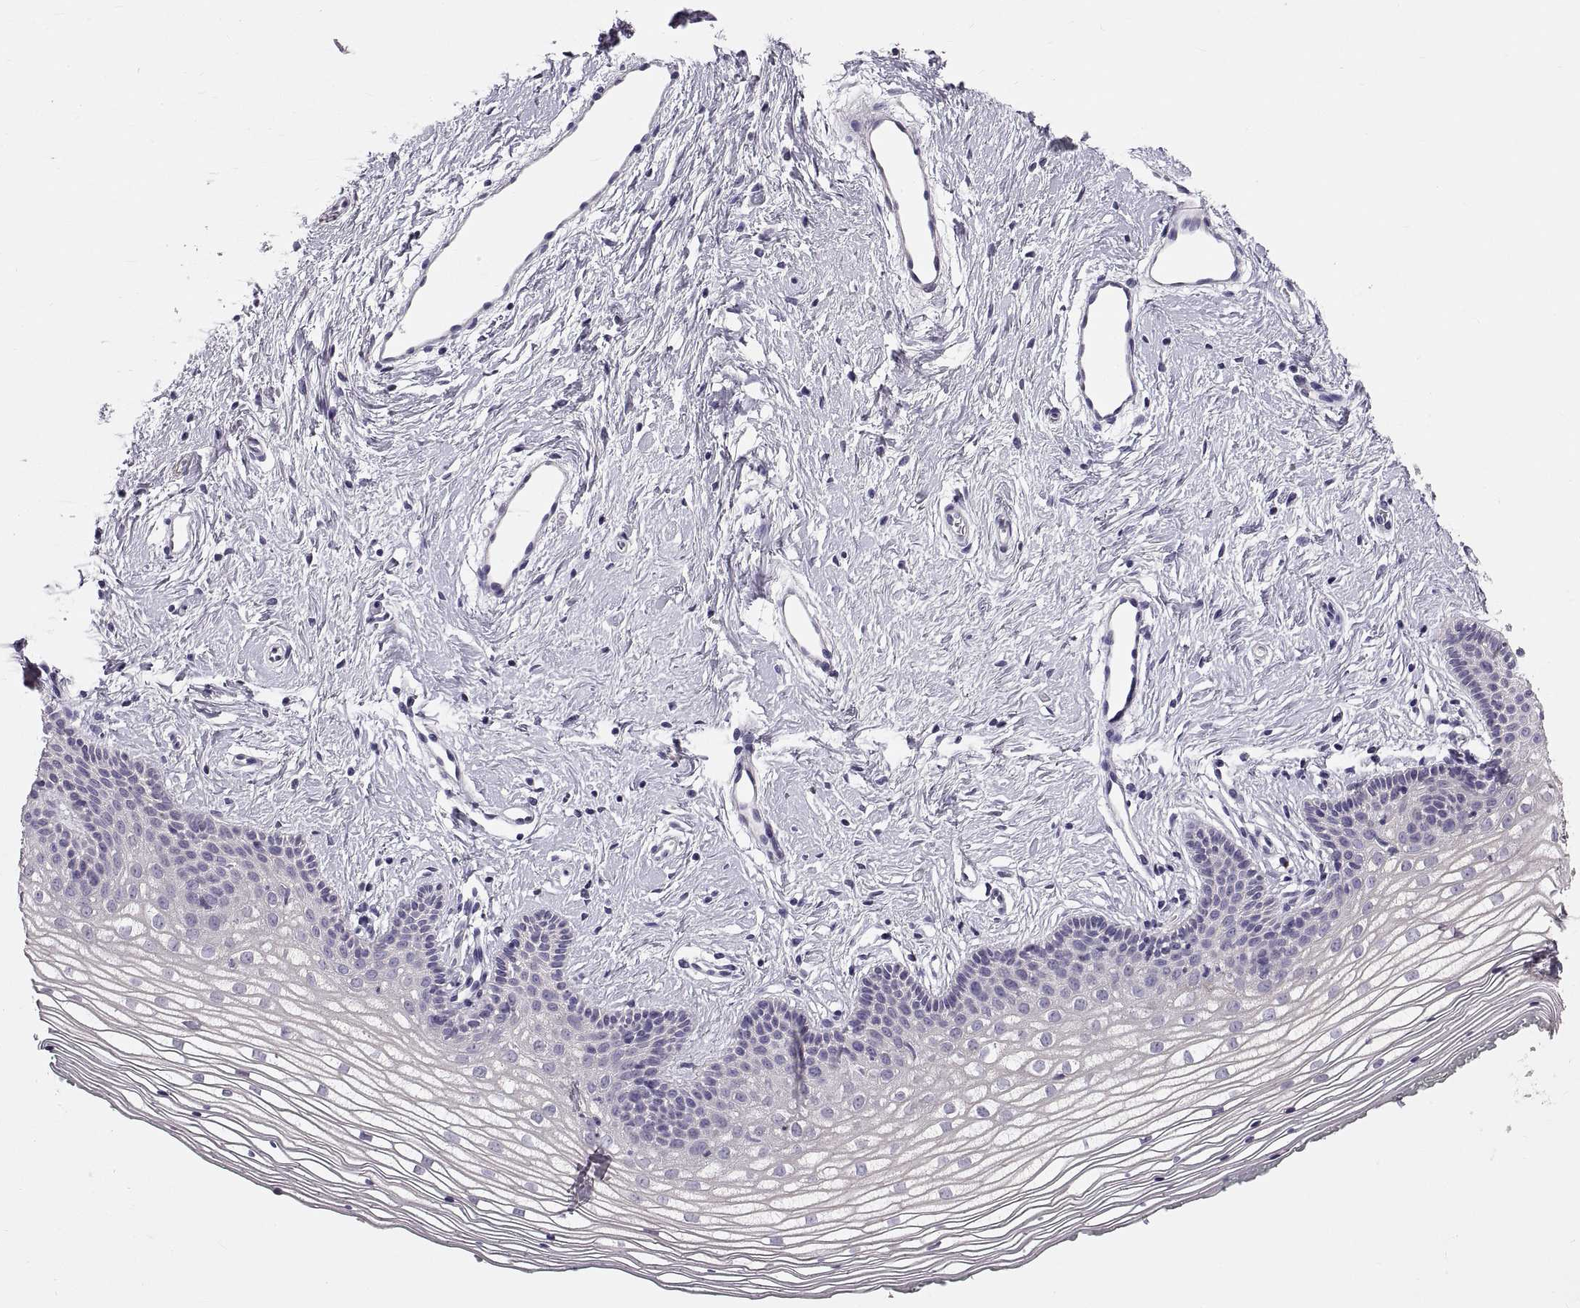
{"staining": {"intensity": "negative", "quantity": "none", "location": "none"}, "tissue": "vagina", "cell_type": "Squamous epithelial cells", "image_type": "normal", "snomed": [{"axis": "morphology", "description": "Normal tissue, NOS"}, {"axis": "topography", "description": "Vagina"}], "caption": "The immunohistochemistry micrograph has no significant expression in squamous epithelial cells of vagina. Nuclei are stained in blue.", "gene": "ADAM32", "patient": {"sex": "female", "age": 36}}